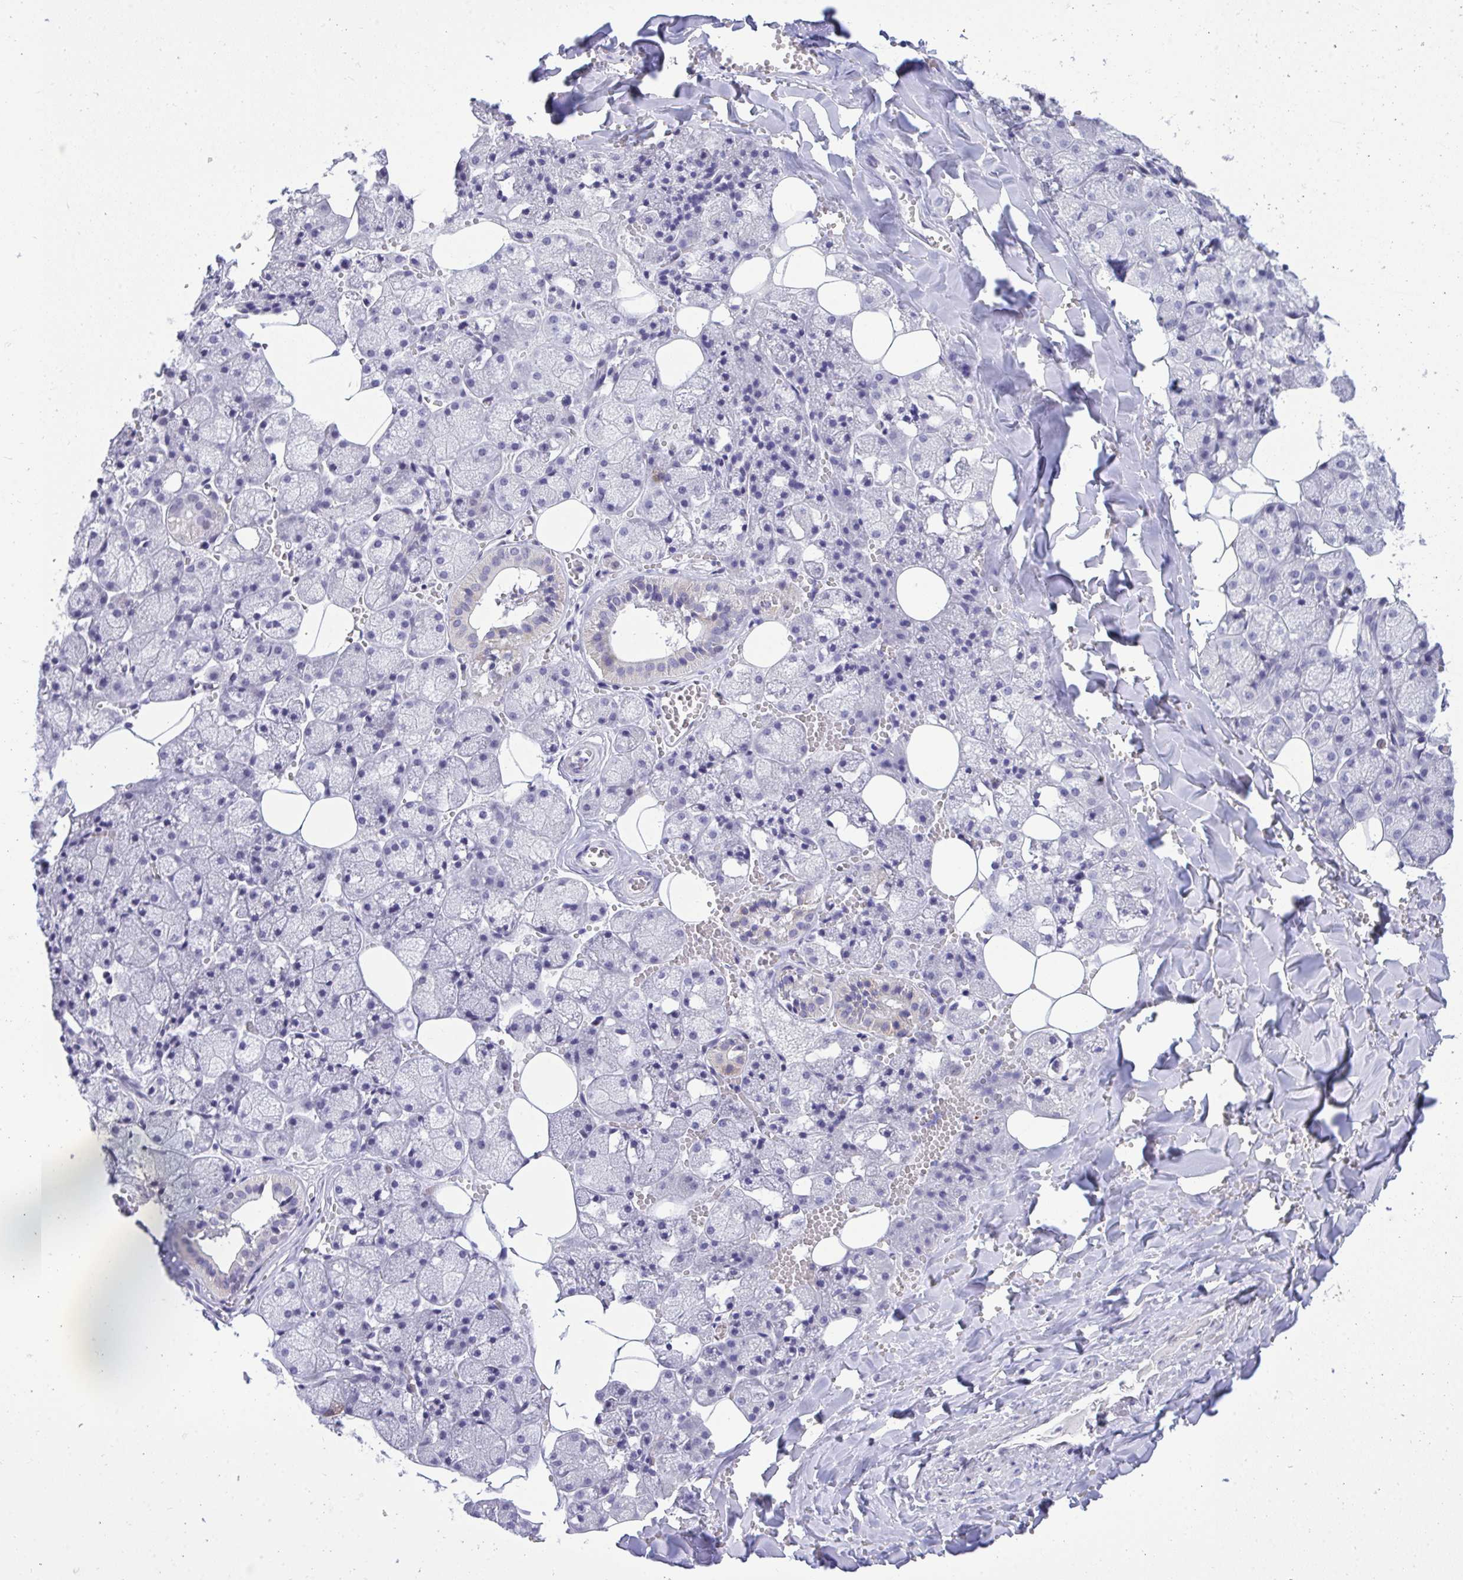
{"staining": {"intensity": "negative", "quantity": "none", "location": "none"}, "tissue": "salivary gland", "cell_type": "Glandular cells", "image_type": "normal", "snomed": [{"axis": "morphology", "description": "Normal tissue, NOS"}, {"axis": "topography", "description": "Salivary gland"}, {"axis": "topography", "description": "Peripheral nerve tissue"}], "caption": "IHC photomicrograph of benign human salivary gland stained for a protein (brown), which exhibits no positivity in glandular cells.", "gene": "TEAD4", "patient": {"sex": "male", "age": 38}}